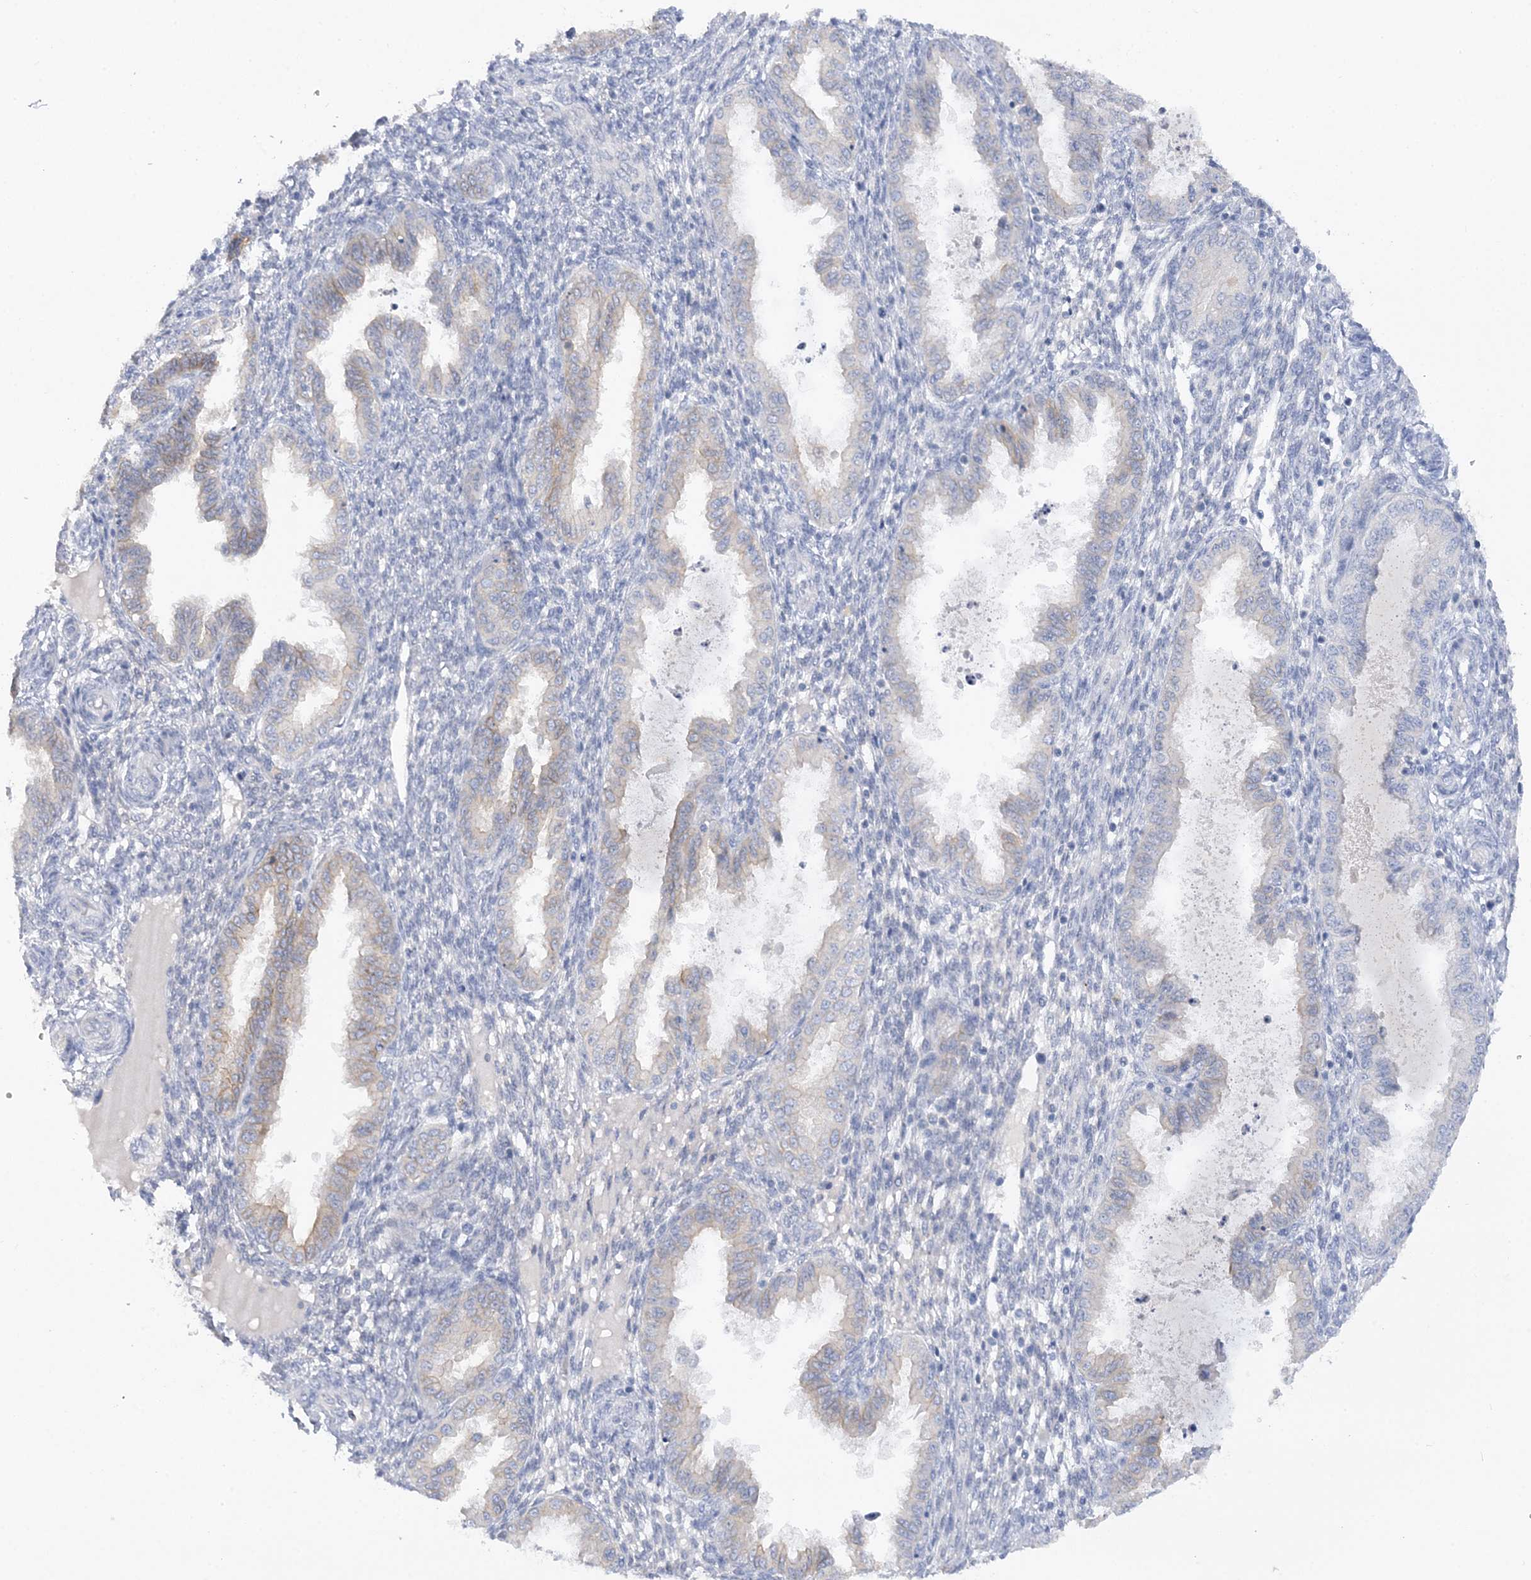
{"staining": {"intensity": "negative", "quantity": "none", "location": "none"}, "tissue": "endometrium", "cell_type": "Cells in endometrial stroma", "image_type": "normal", "snomed": [{"axis": "morphology", "description": "Normal tissue, NOS"}, {"axis": "topography", "description": "Endometrium"}], "caption": "The image demonstrates no staining of cells in endometrial stroma in normal endometrium.", "gene": "RPEL1", "patient": {"sex": "female", "age": 33}}